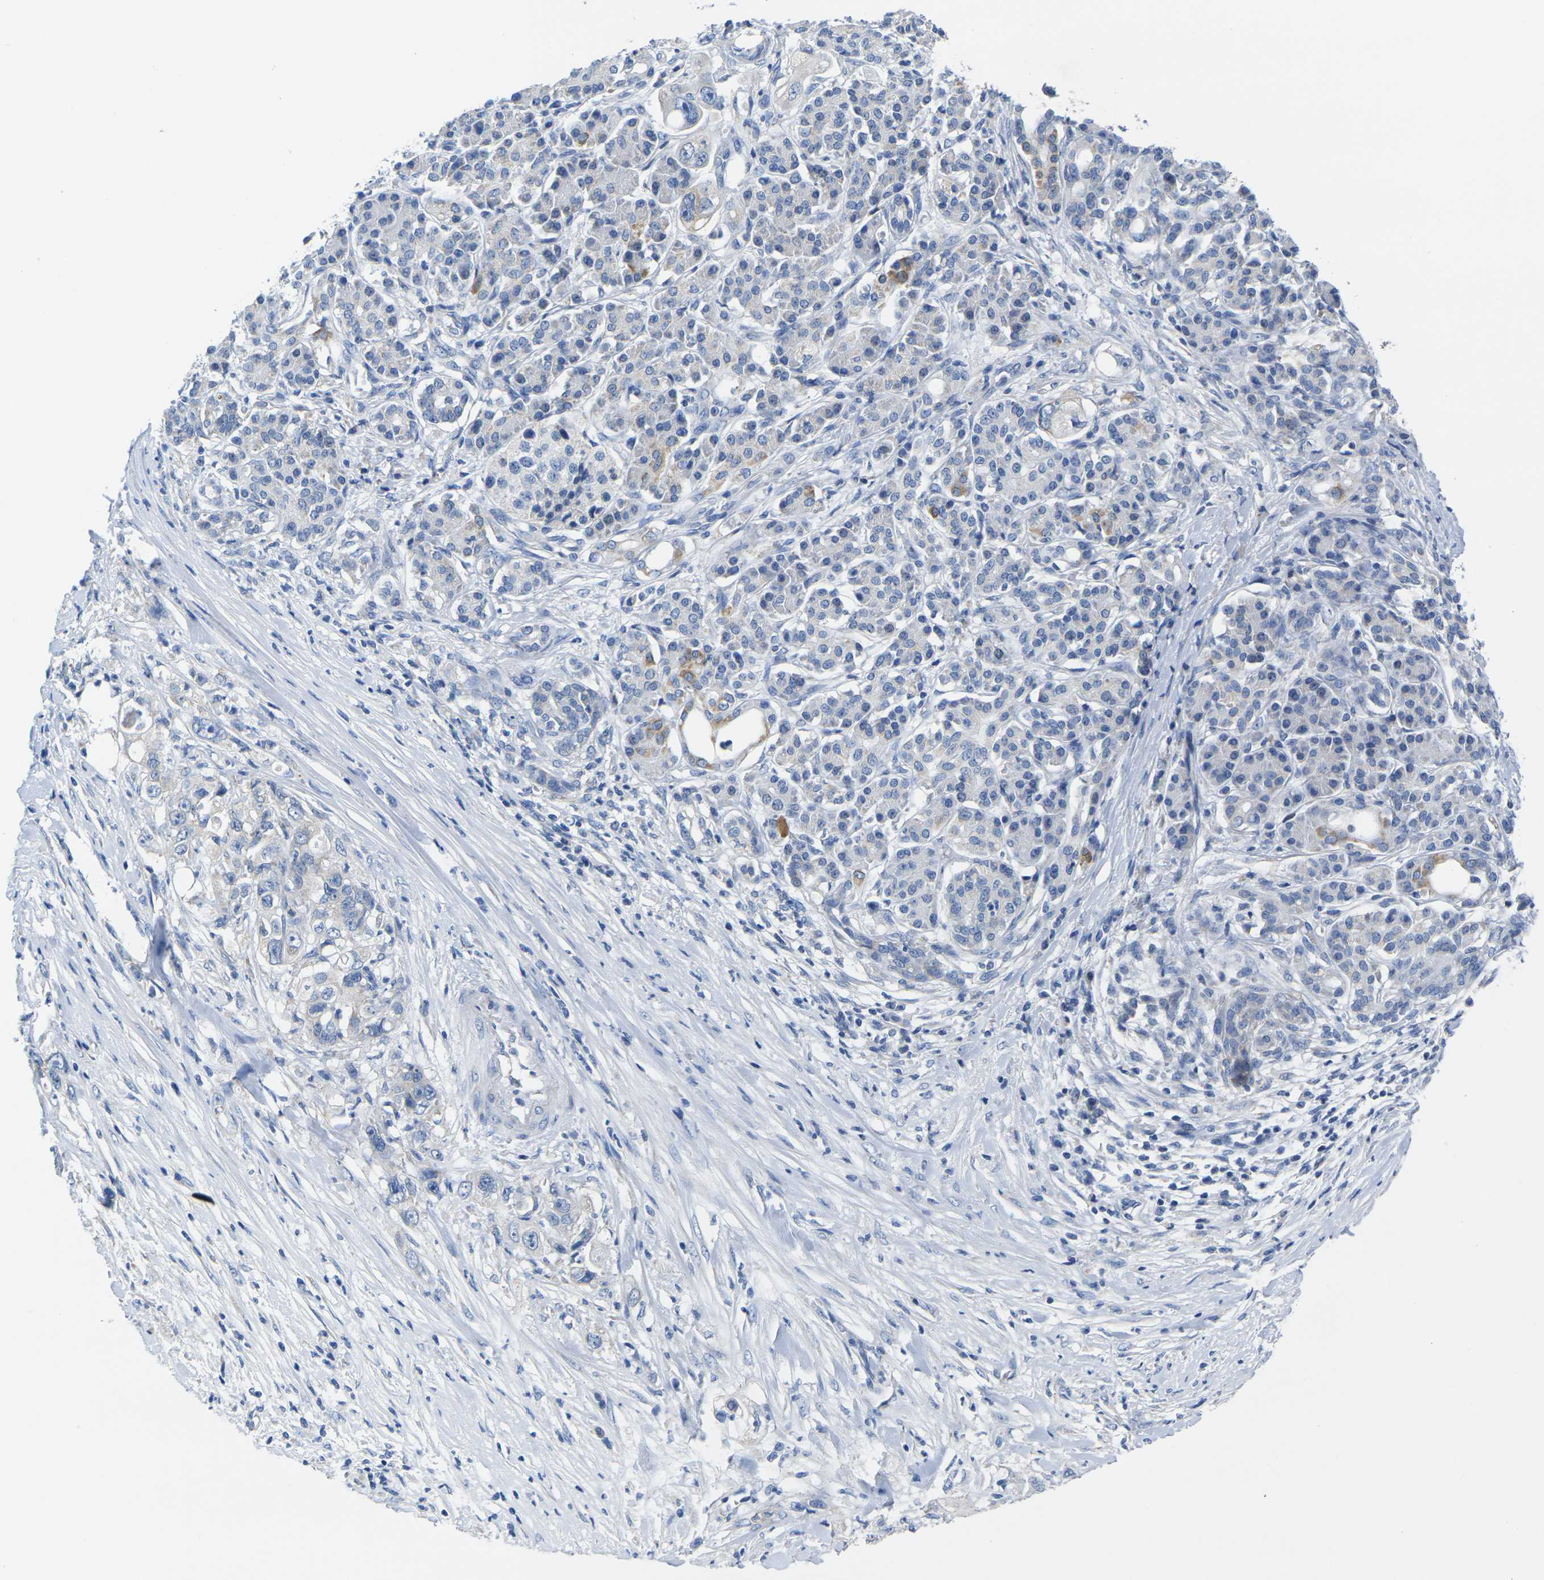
{"staining": {"intensity": "weak", "quantity": "<25%", "location": "cytoplasmic/membranous"}, "tissue": "pancreatic cancer", "cell_type": "Tumor cells", "image_type": "cancer", "snomed": [{"axis": "morphology", "description": "Normal tissue, NOS"}, {"axis": "topography", "description": "Pancreas"}], "caption": "Protein analysis of pancreatic cancer reveals no significant expression in tumor cells.", "gene": "TMEM204", "patient": {"sex": "male", "age": 42}}